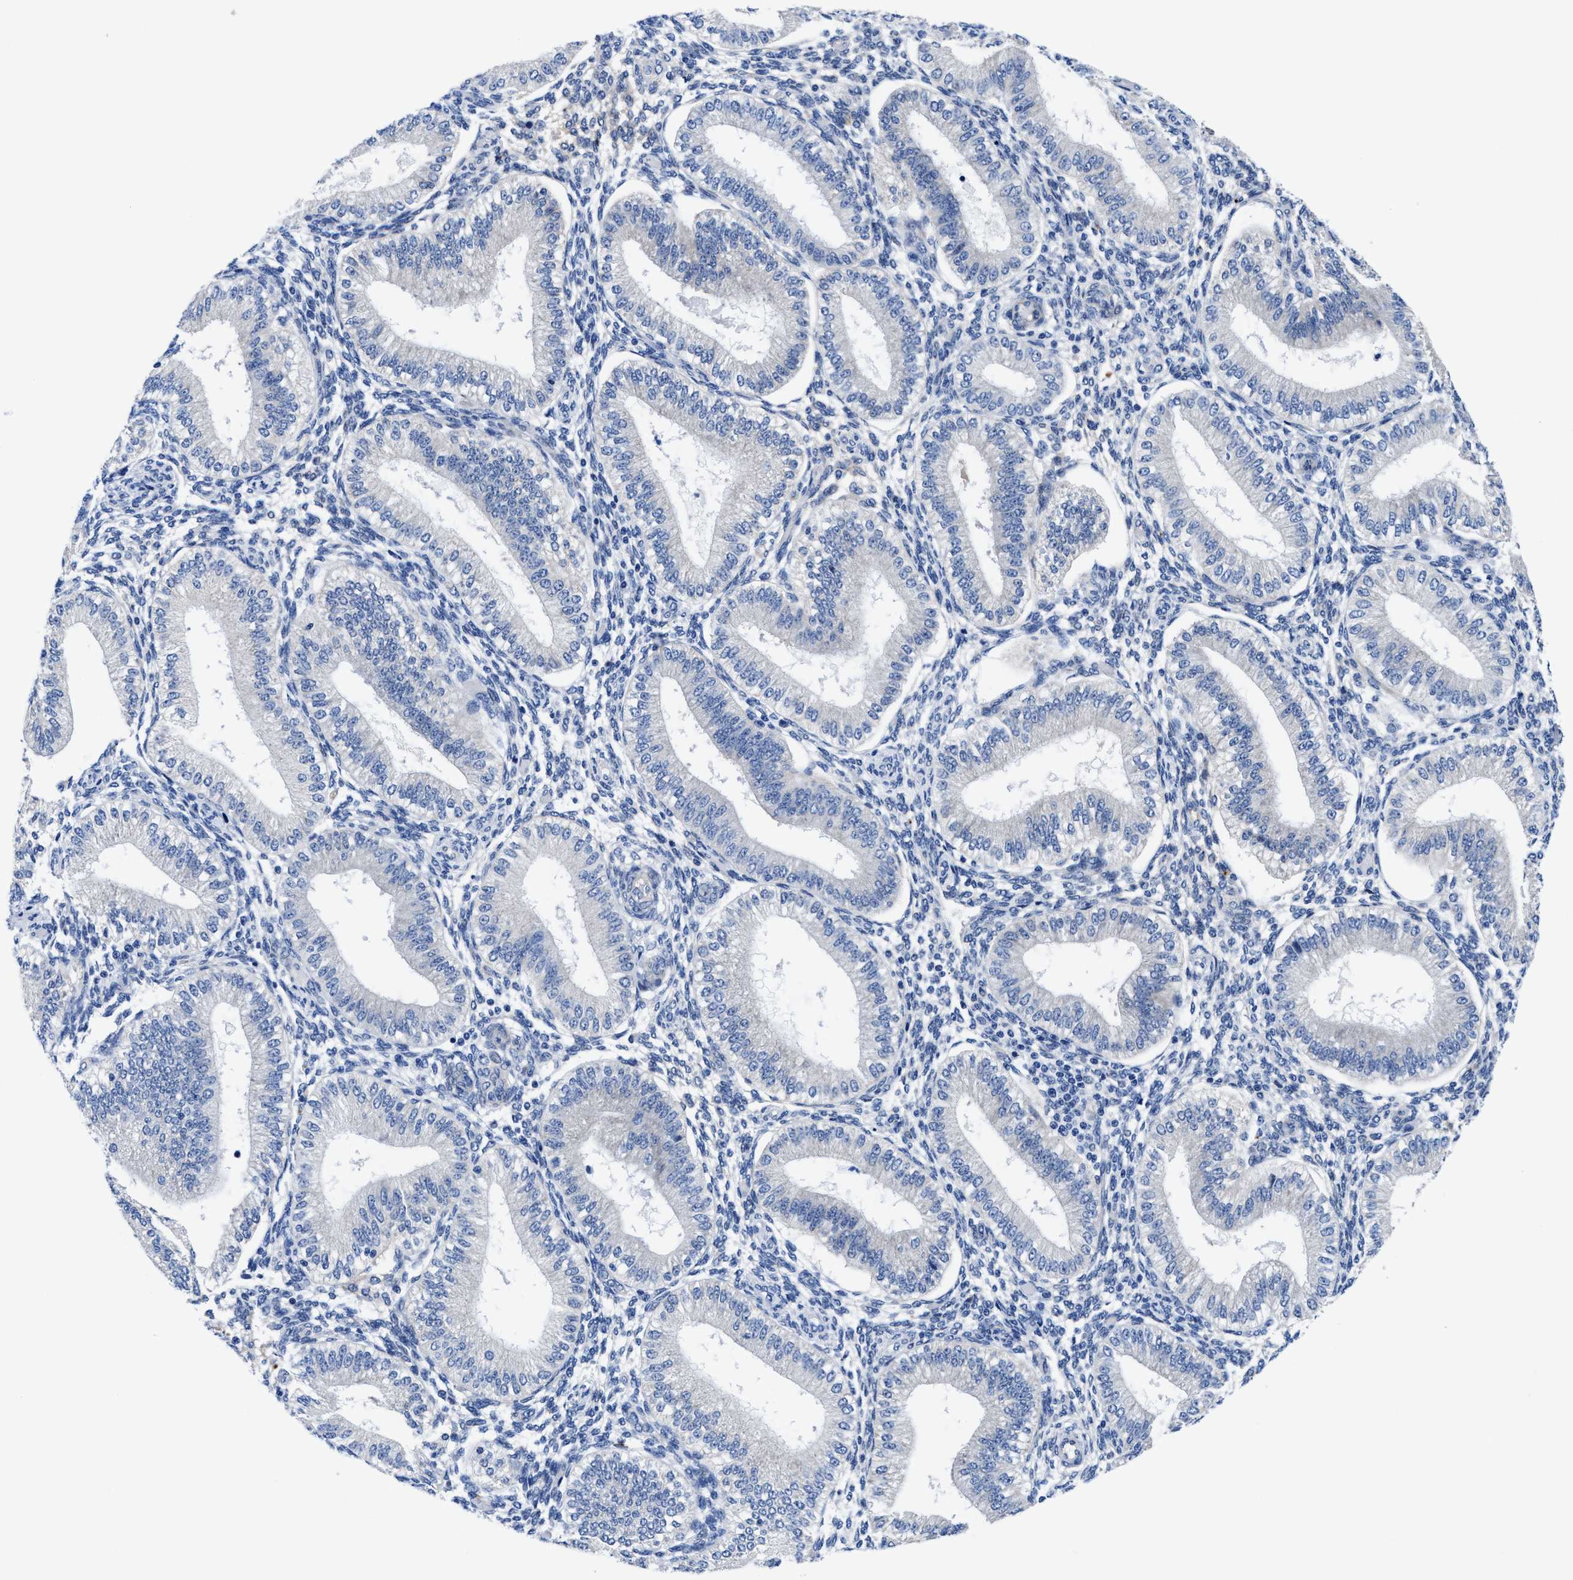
{"staining": {"intensity": "negative", "quantity": "none", "location": "none"}, "tissue": "endometrium", "cell_type": "Cells in endometrial stroma", "image_type": "normal", "snomed": [{"axis": "morphology", "description": "Normal tissue, NOS"}, {"axis": "topography", "description": "Endometrium"}], "caption": "The histopathology image exhibits no significant staining in cells in endometrial stroma of endometrium.", "gene": "DHRS13", "patient": {"sex": "female", "age": 39}}